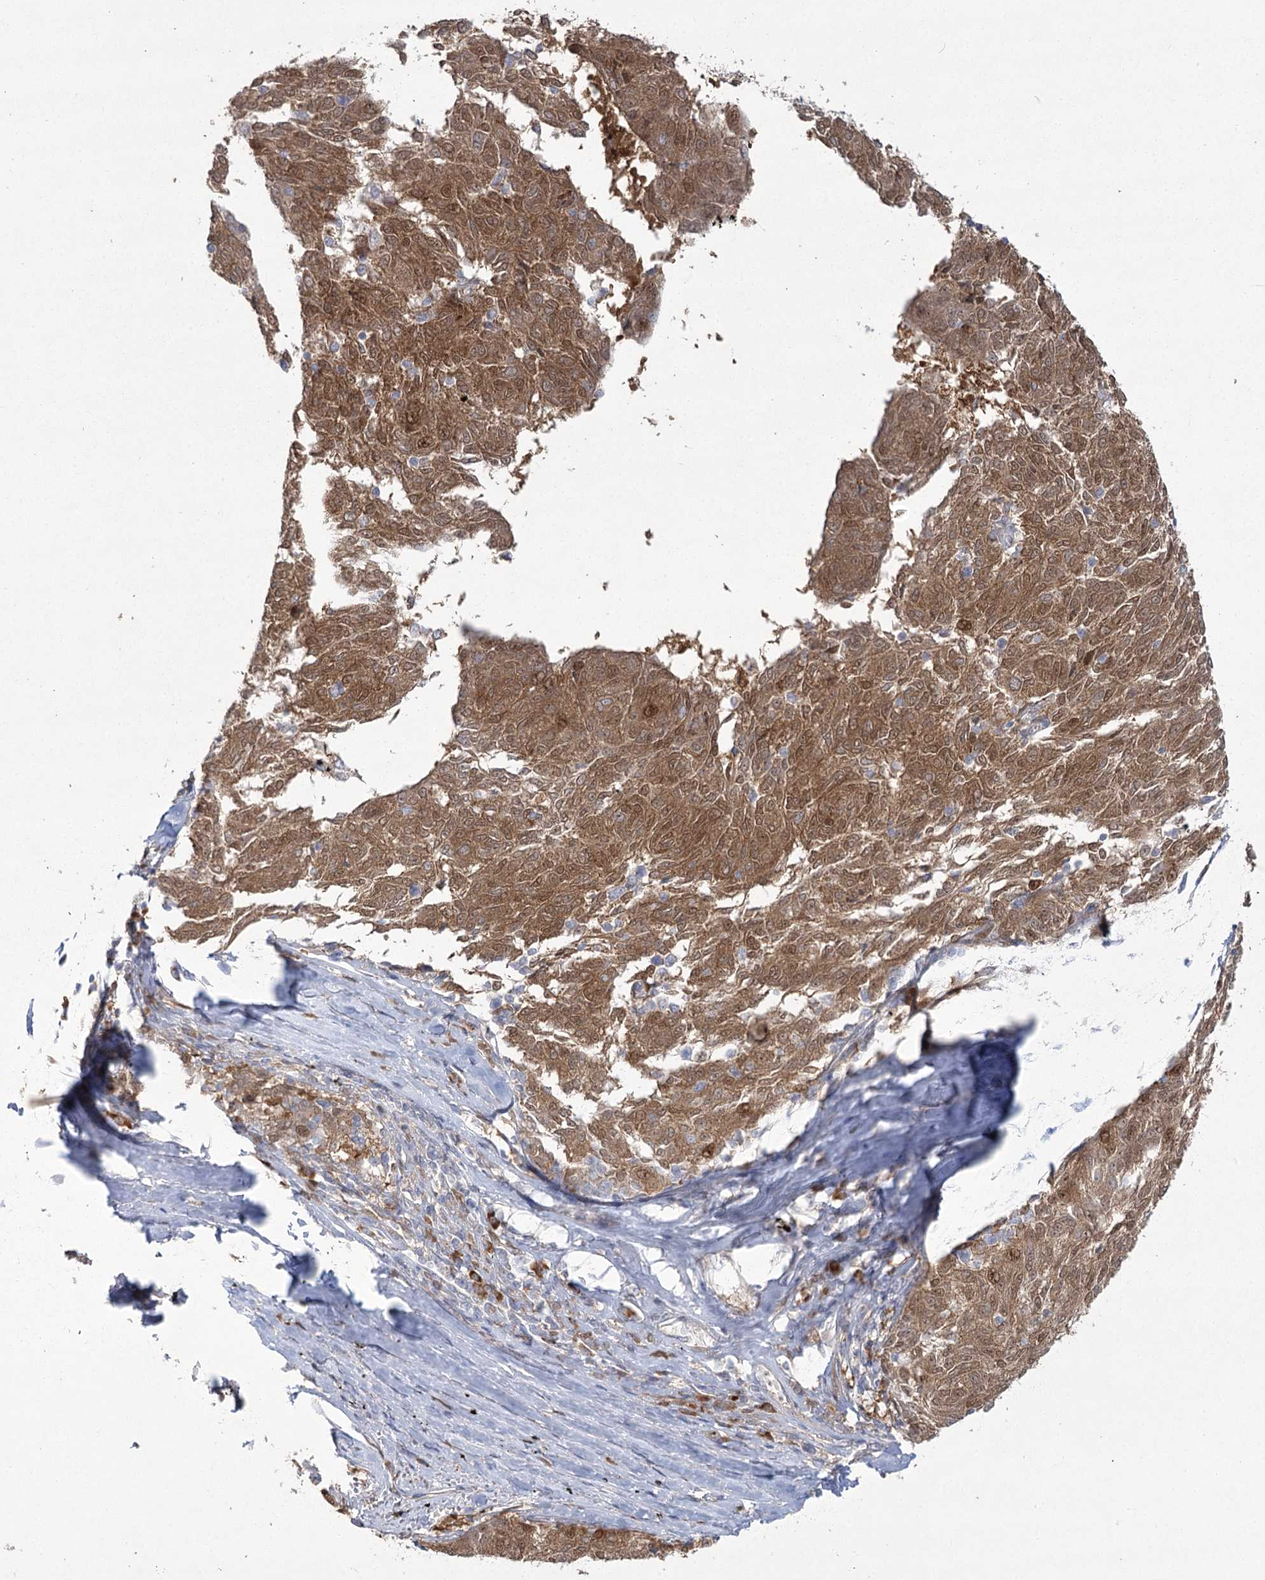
{"staining": {"intensity": "moderate", "quantity": ">75%", "location": "cytoplasmic/membranous,nuclear"}, "tissue": "melanoma", "cell_type": "Tumor cells", "image_type": "cancer", "snomed": [{"axis": "morphology", "description": "Malignant melanoma, NOS"}, {"axis": "topography", "description": "Skin"}], "caption": "The immunohistochemical stain shows moderate cytoplasmic/membranous and nuclear staining in tumor cells of melanoma tissue.", "gene": "CAMTA1", "patient": {"sex": "female", "age": 72}}